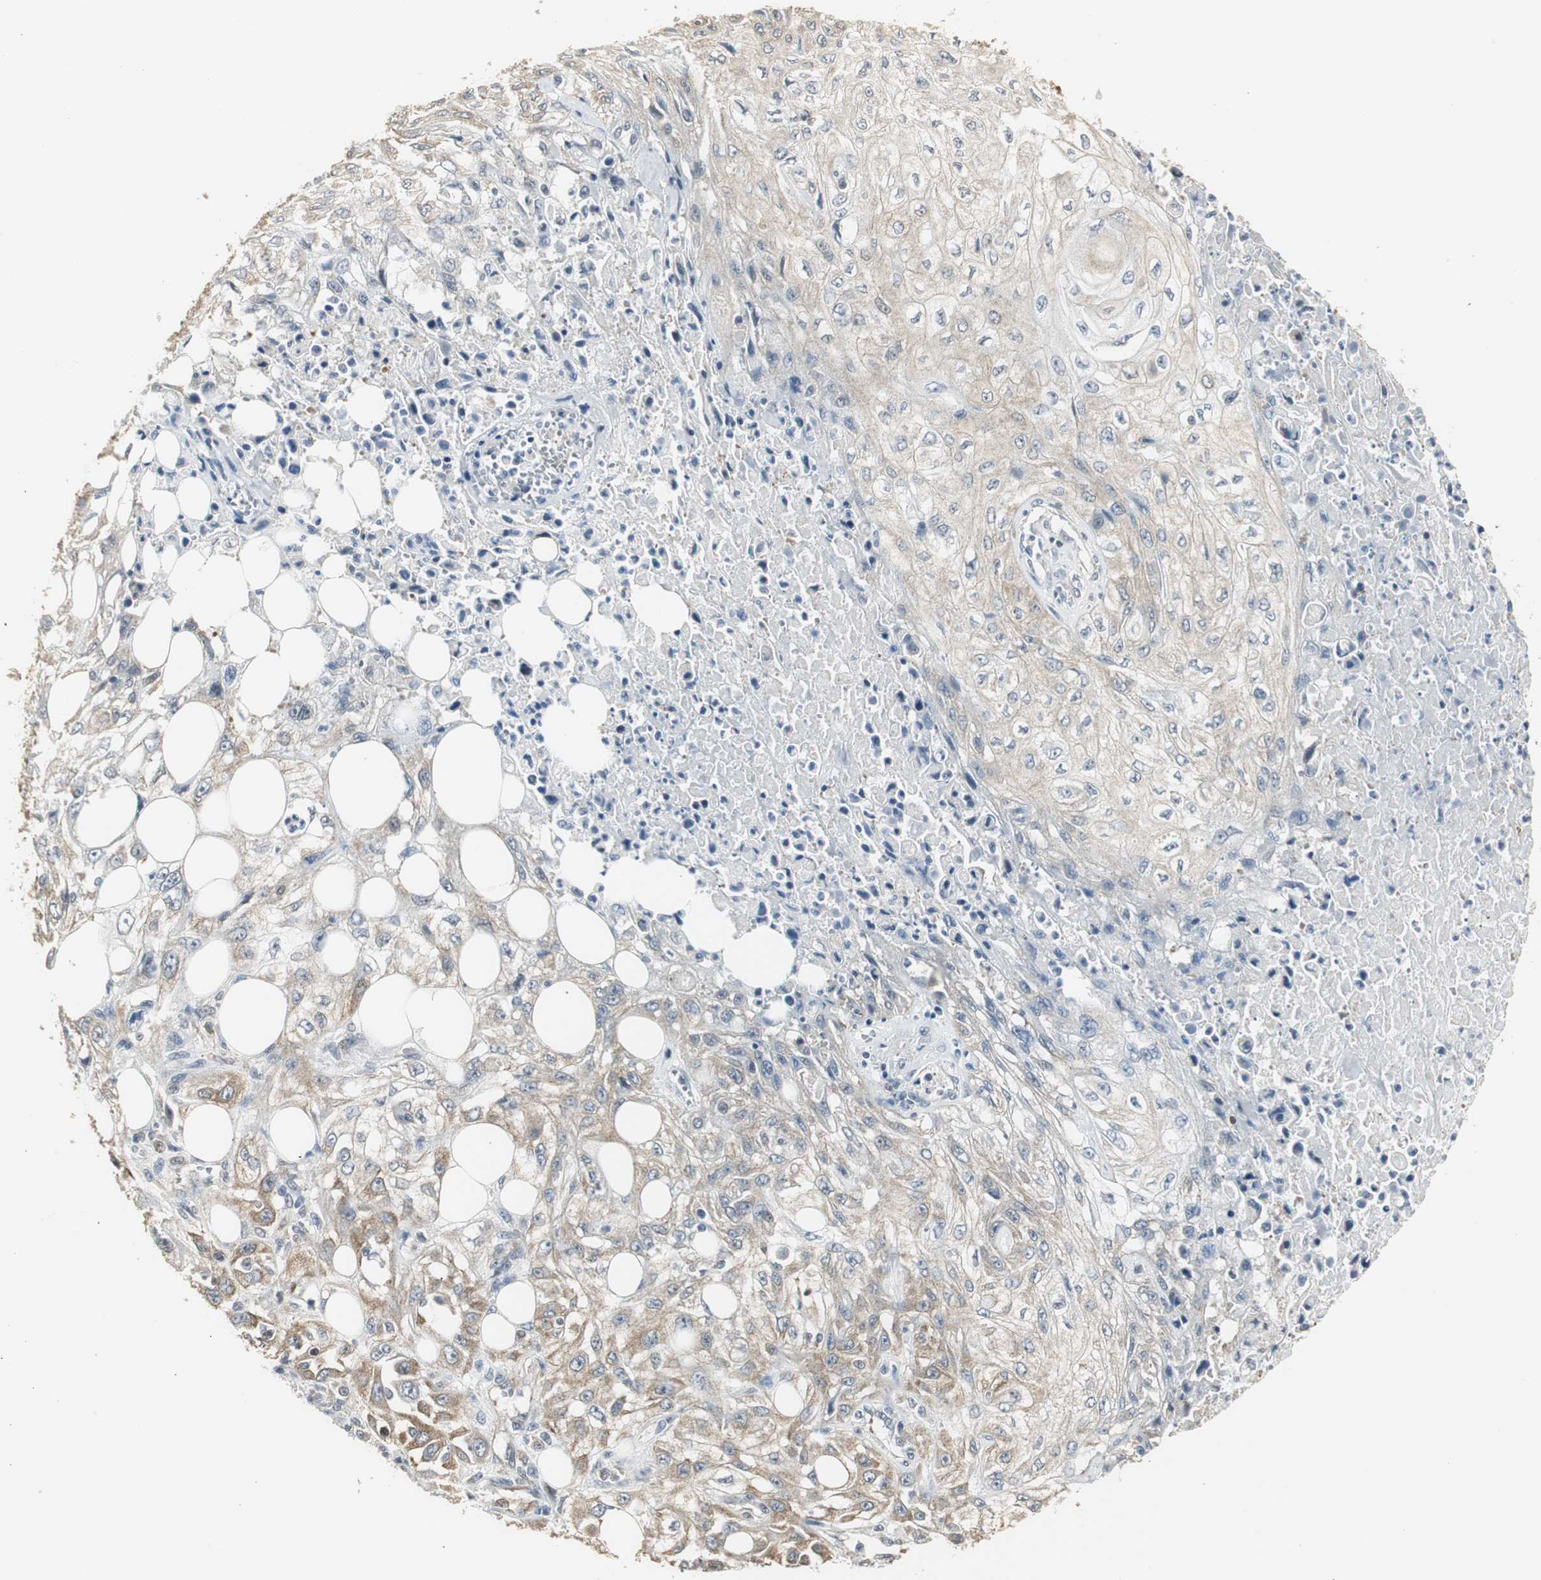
{"staining": {"intensity": "weak", "quantity": ">75%", "location": "cytoplasmic/membranous"}, "tissue": "skin cancer", "cell_type": "Tumor cells", "image_type": "cancer", "snomed": [{"axis": "morphology", "description": "Squamous cell carcinoma, NOS"}, {"axis": "topography", "description": "Skin"}], "caption": "Protein staining of squamous cell carcinoma (skin) tissue reveals weak cytoplasmic/membranous positivity in approximately >75% of tumor cells.", "gene": "CCT5", "patient": {"sex": "male", "age": 75}}